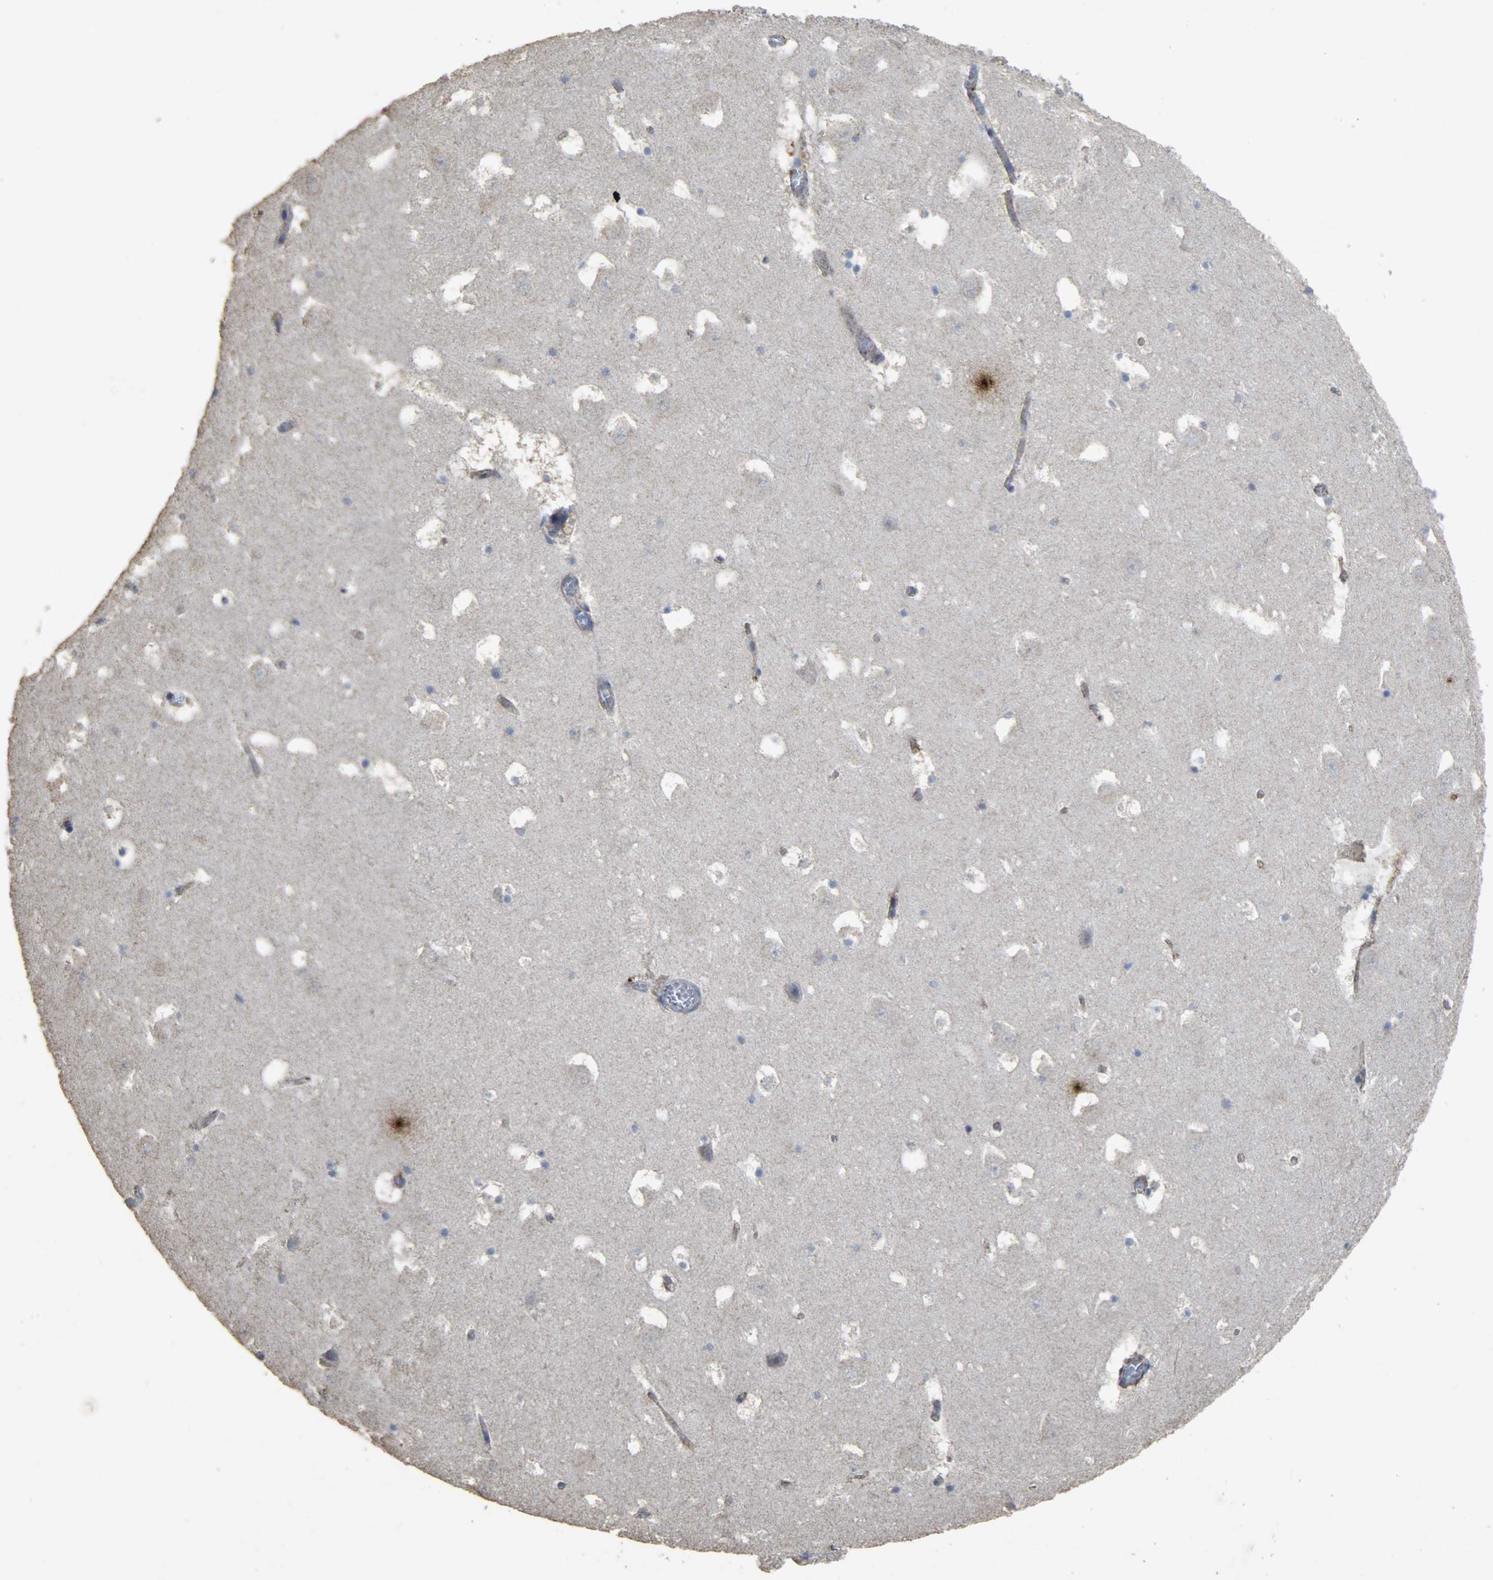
{"staining": {"intensity": "moderate", "quantity": "<25%", "location": "cytoplasmic/membranous"}, "tissue": "hippocampus", "cell_type": "Glial cells", "image_type": "normal", "snomed": [{"axis": "morphology", "description": "Normal tissue, NOS"}, {"axis": "topography", "description": "Hippocampus"}], "caption": "Protein expression analysis of benign hippocampus reveals moderate cytoplasmic/membranous positivity in approximately <25% of glial cells. (IHC, brightfield microscopy, high magnification).", "gene": "TPM4", "patient": {"sex": "male", "age": 45}}